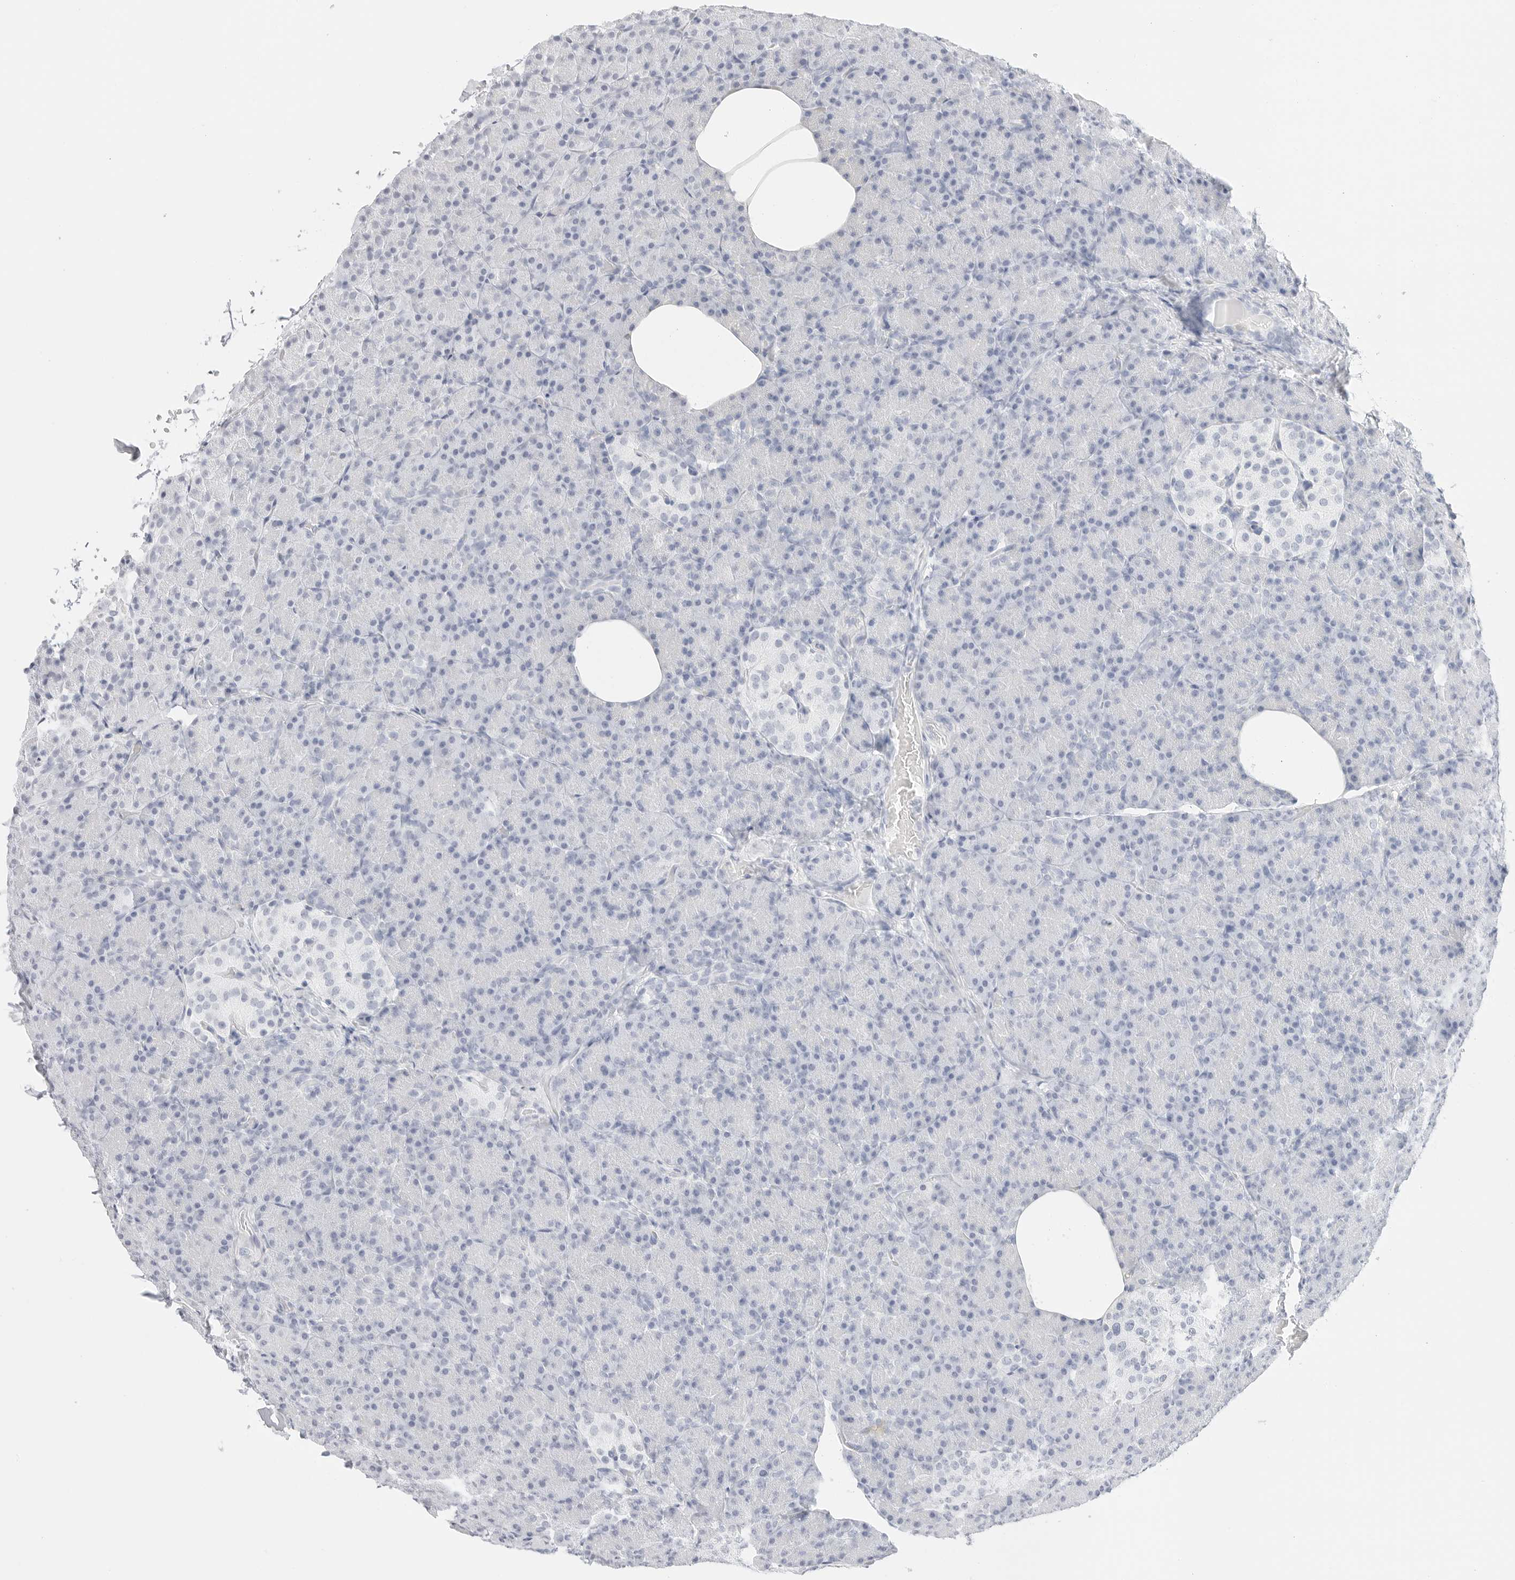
{"staining": {"intensity": "negative", "quantity": "none", "location": "none"}, "tissue": "pancreas", "cell_type": "Exocrine glandular cells", "image_type": "normal", "snomed": [{"axis": "morphology", "description": "Normal tissue, NOS"}, {"axis": "topography", "description": "Pancreas"}], "caption": "Immunohistochemistry histopathology image of normal pancreas: human pancreas stained with DAB (3,3'-diaminobenzidine) shows no significant protein positivity in exocrine glandular cells. (Stains: DAB (3,3'-diaminobenzidine) IHC with hematoxylin counter stain, Microscopy: brightfield microscopy at high magnification).", "gene": "TFF2", "patient": {"sex": "female", "age": 43}}